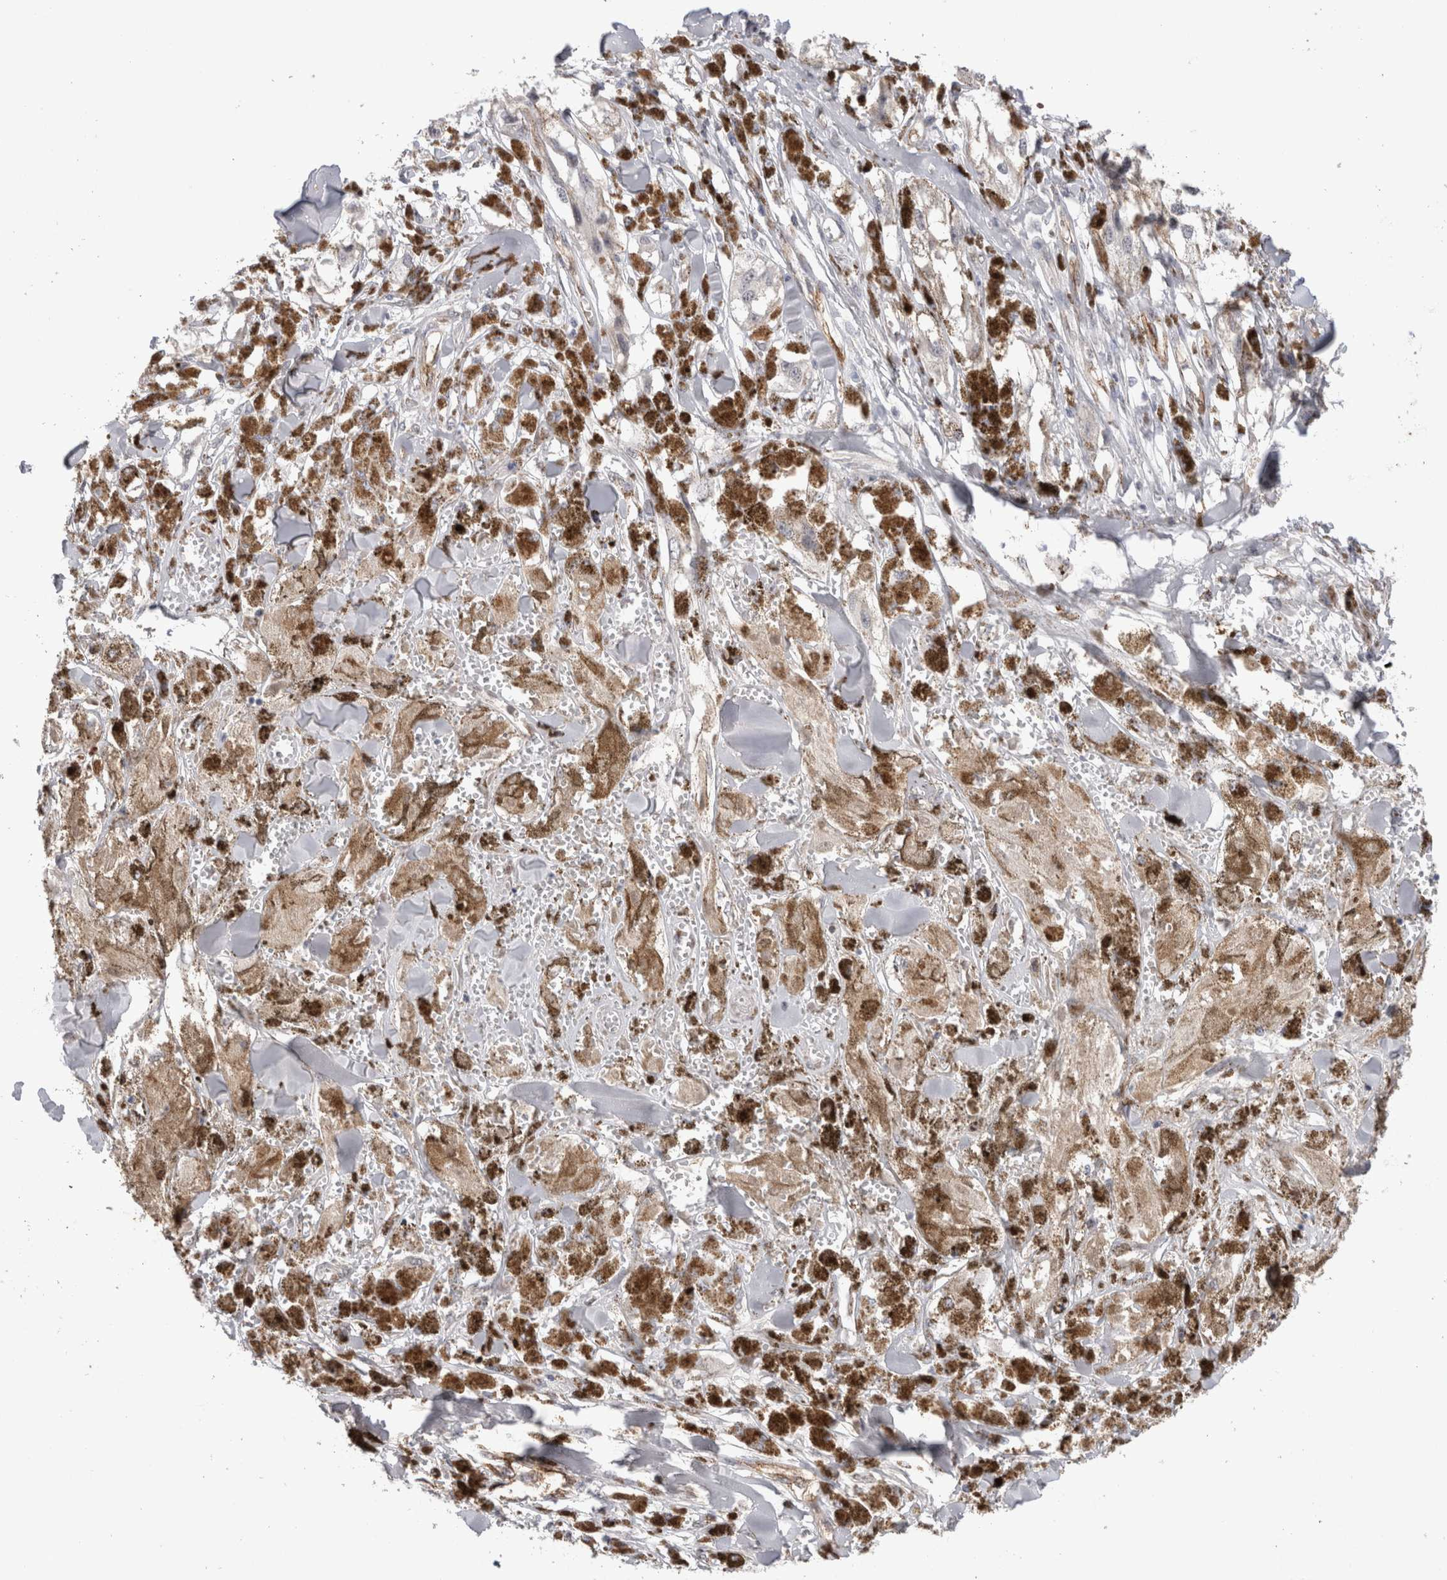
{"staining": {"intensity": "negative", "quantity": "none", "location": "none"}, "tissue": "melanoma", "cell_type": "Tumor cells", "image_type": "cancer", "snomed": [{"axis": "morphology", "description": "Malignant melanoma, NOS"}, {"axis": "topography", "description": "Skin"}], "caption": "The IHC histopathology image has no significant expression in tumor cells of melanoma tissue.", "gene": "CDH13", "patient": {"sex": "male", "age": 88}}